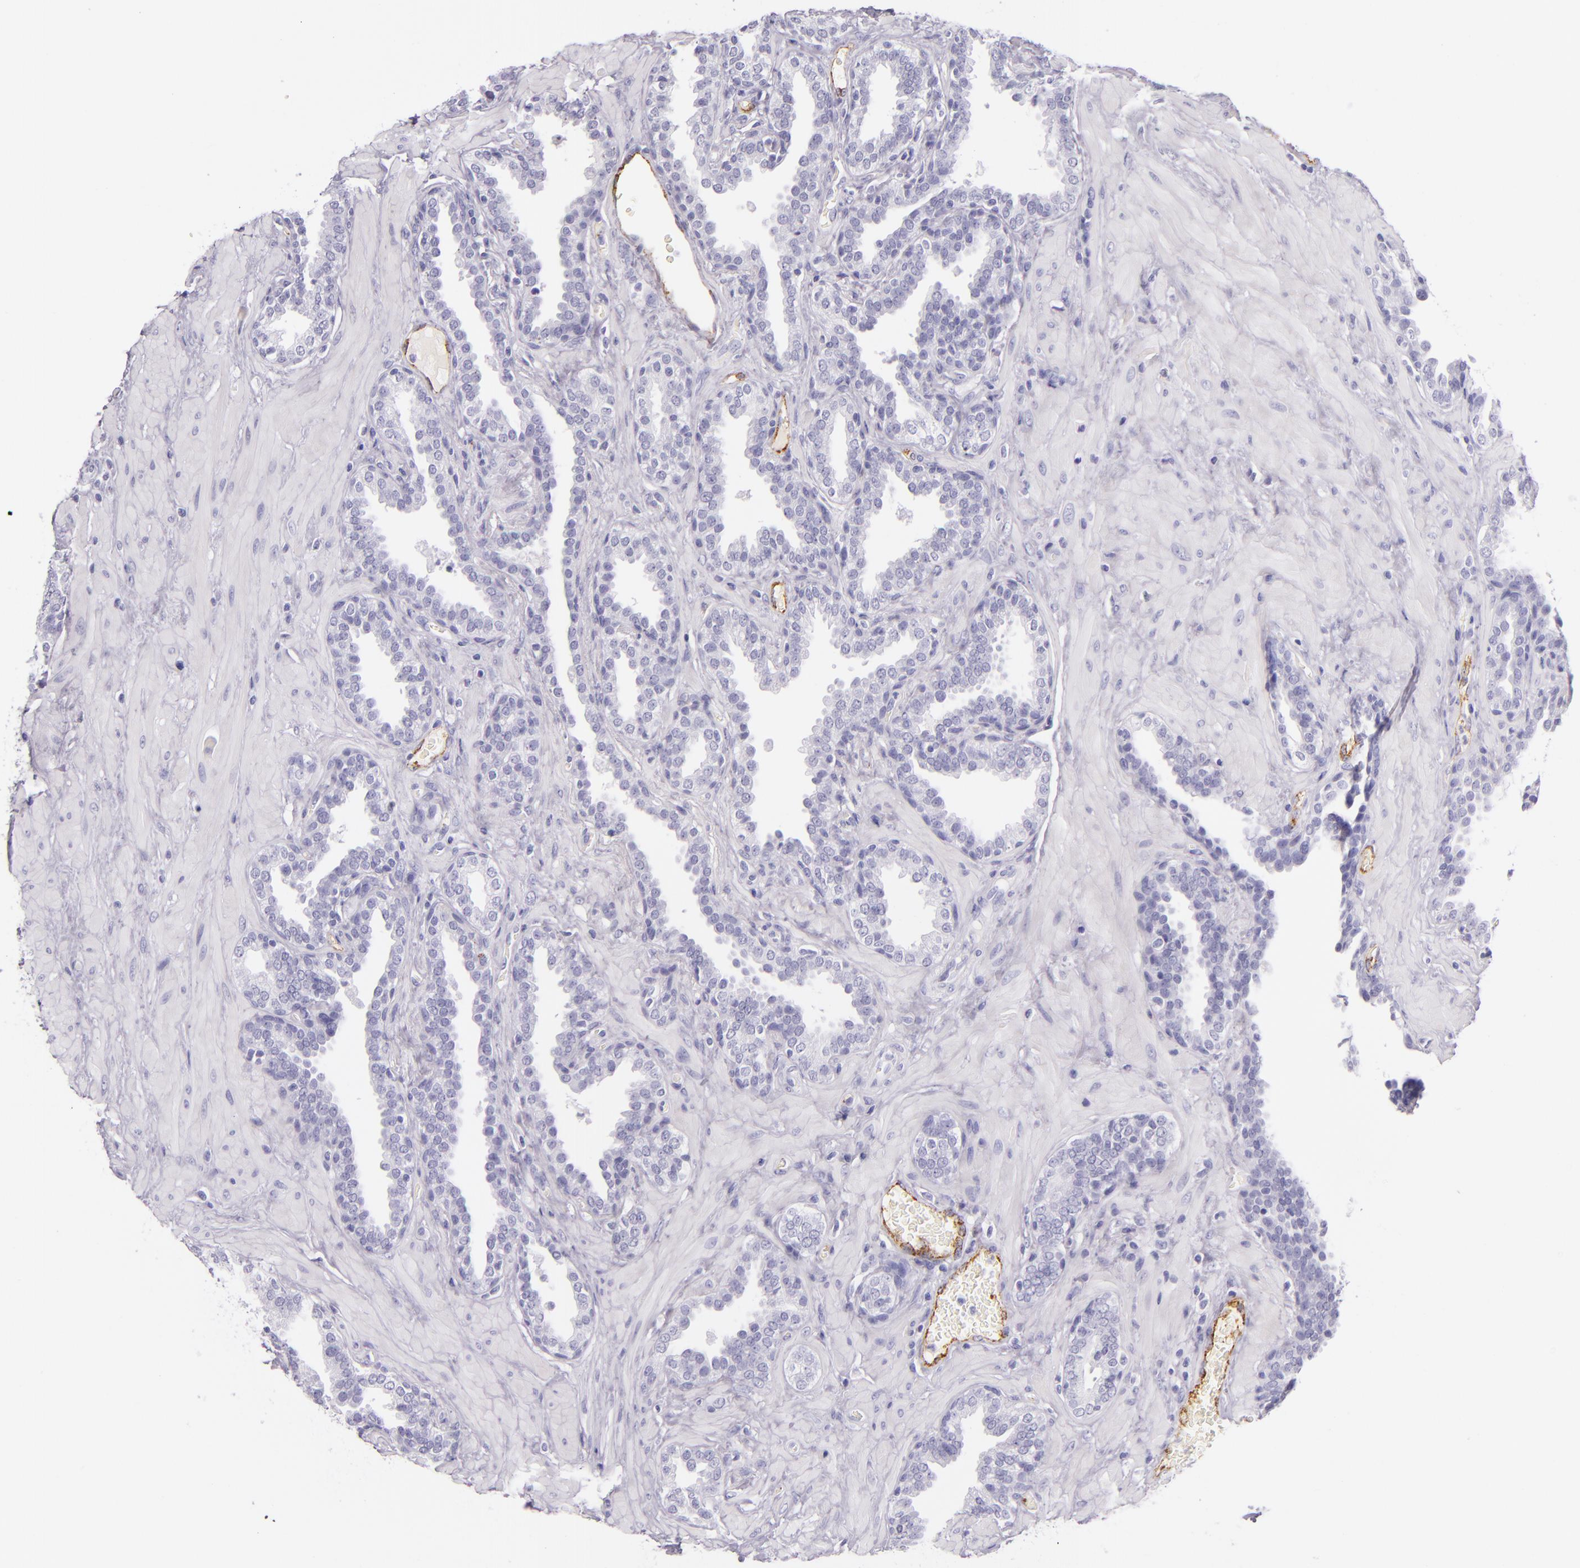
{"staining": {"intensity": "negative", "quantity": "none", "location": "none"}, "tissue": "prostate", "cell_type": "Glandular cells", "image_type": "normal", "snomed": [{"axis": "morphology", "description": "Normal tissue, NOS"}, {"axis": "topography", "description": "Prostate"}], "caption": "Prostate was stained to show a protein in brown. There is no significant positivity in glandular cells. (Immunohistochemistry (ihc), brightfield microscopy, high magnification).", "gene": "SELP", "patient": {"sex": "male", "age": 51}}